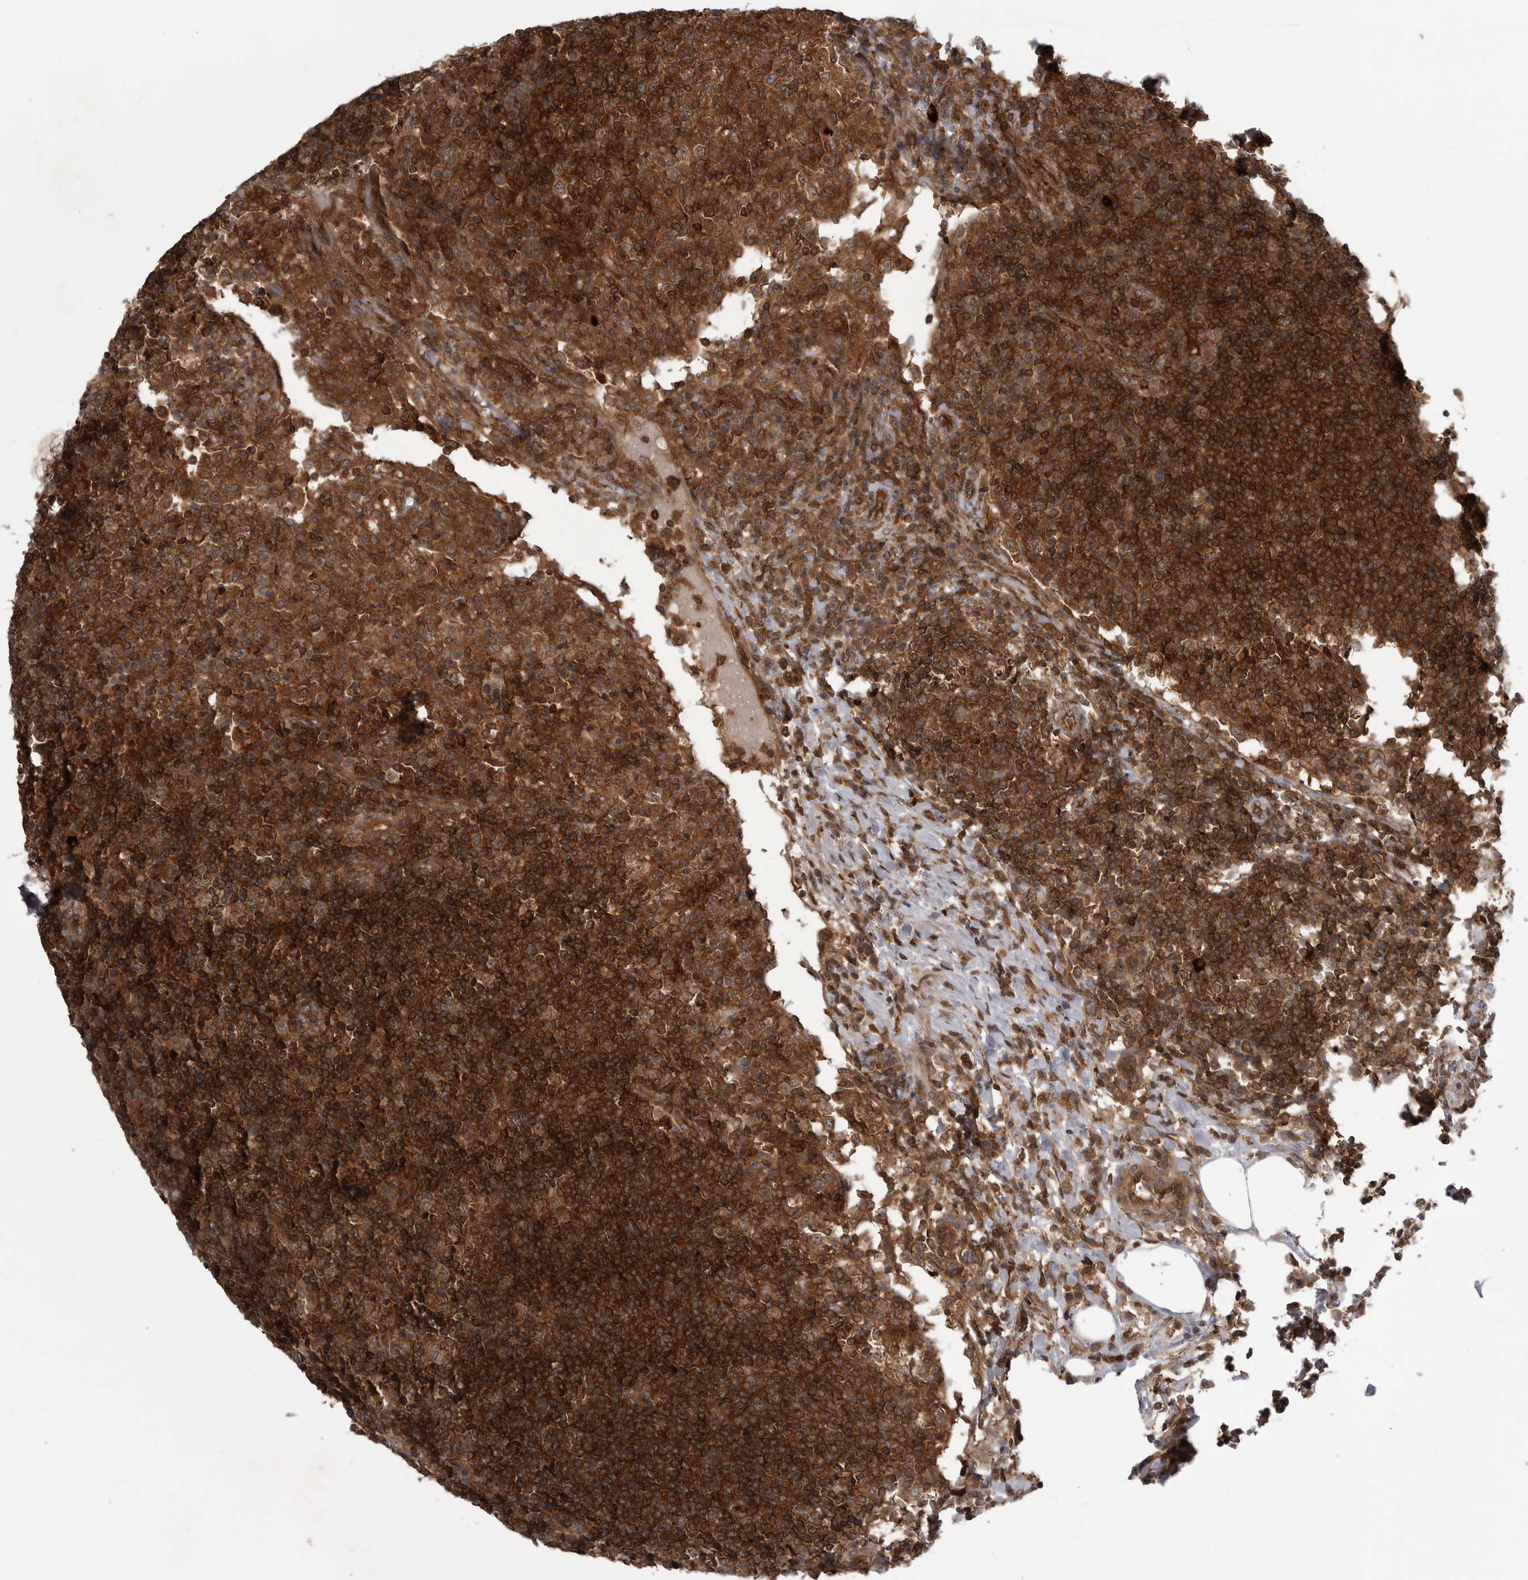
{"staining": {"intensity": "strong", "quantity": ">75%", "location": "cytoplasmic/membranous"}, "tissue": "lymph node", "cell_type": "Germinal center cells", "image_type": "normal", "snomed": [{"axis": "morphology", "description": "Normal tissue, NOS"}, {"axis": "topography", "description": "Lymph node"}], "caption": "The immunohistochemical stain labels strong cytoplasmic/membranous expression in germinal center cells of normal lymph node.", "gene": "STK24", "patient": {"sex": "female", "age": 53}}